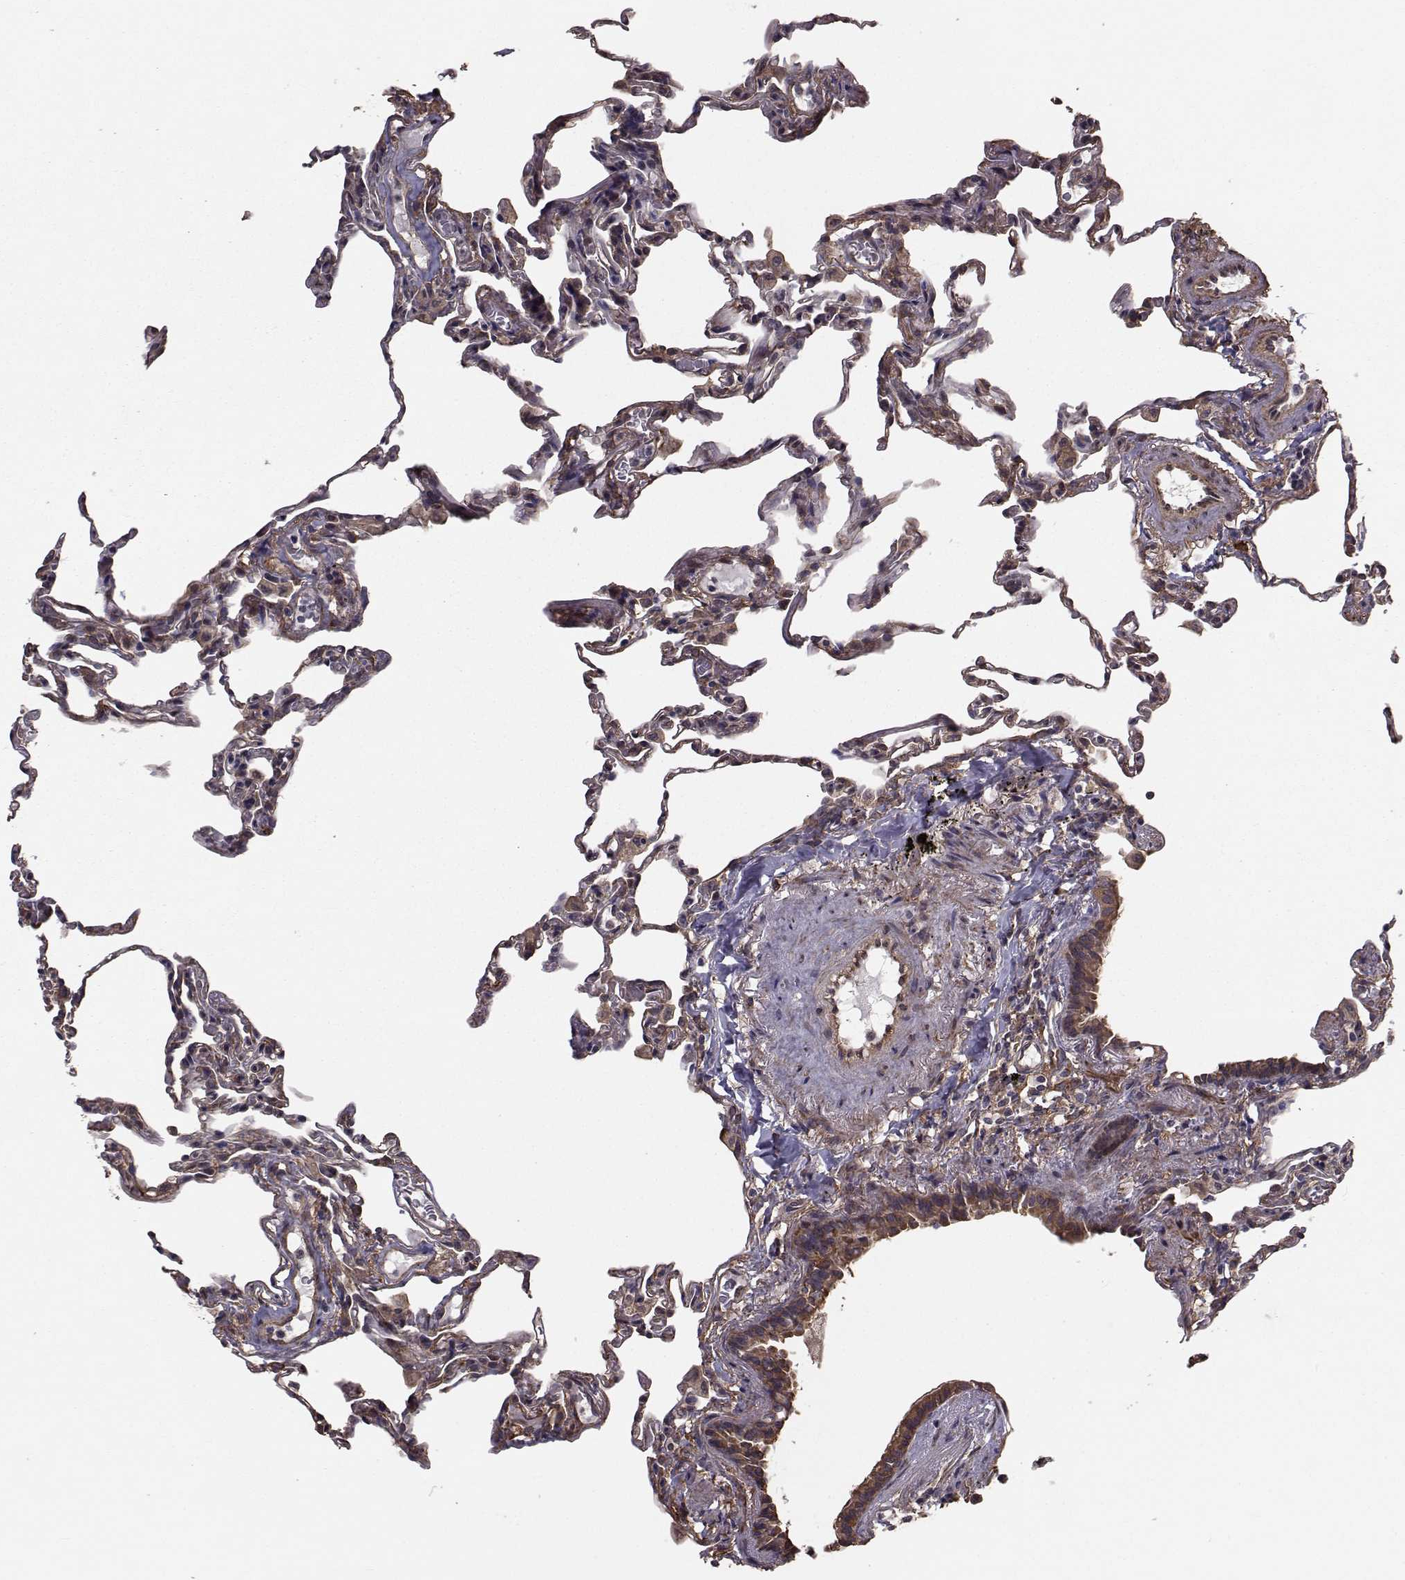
{"staining": {"intensity": "weak", "quantity": "25%-75%", "location": "cytoplasmic/membranous"}, "tissue": "lung", "cell_type": "Alveolar cells", "image_type": "normal", "snomed": [{"axis": "morphology", "description": "Normal tissue, NOS"}, {"axis": "topography", "description": "Lung"}], "caption": "Immunohistochemical staining of unremarkable lung reveals weak cytoplasmic/membranous protein staining in about 25%-75% of alveolar cells. The staining was performed using DAB to visualize the protein expression in brown, while the nuclei were stained in blue with hematoxylin (Magnification: 20x).", "gene": "TRIP10", "patient": {"sex": "female", "age": 57}}